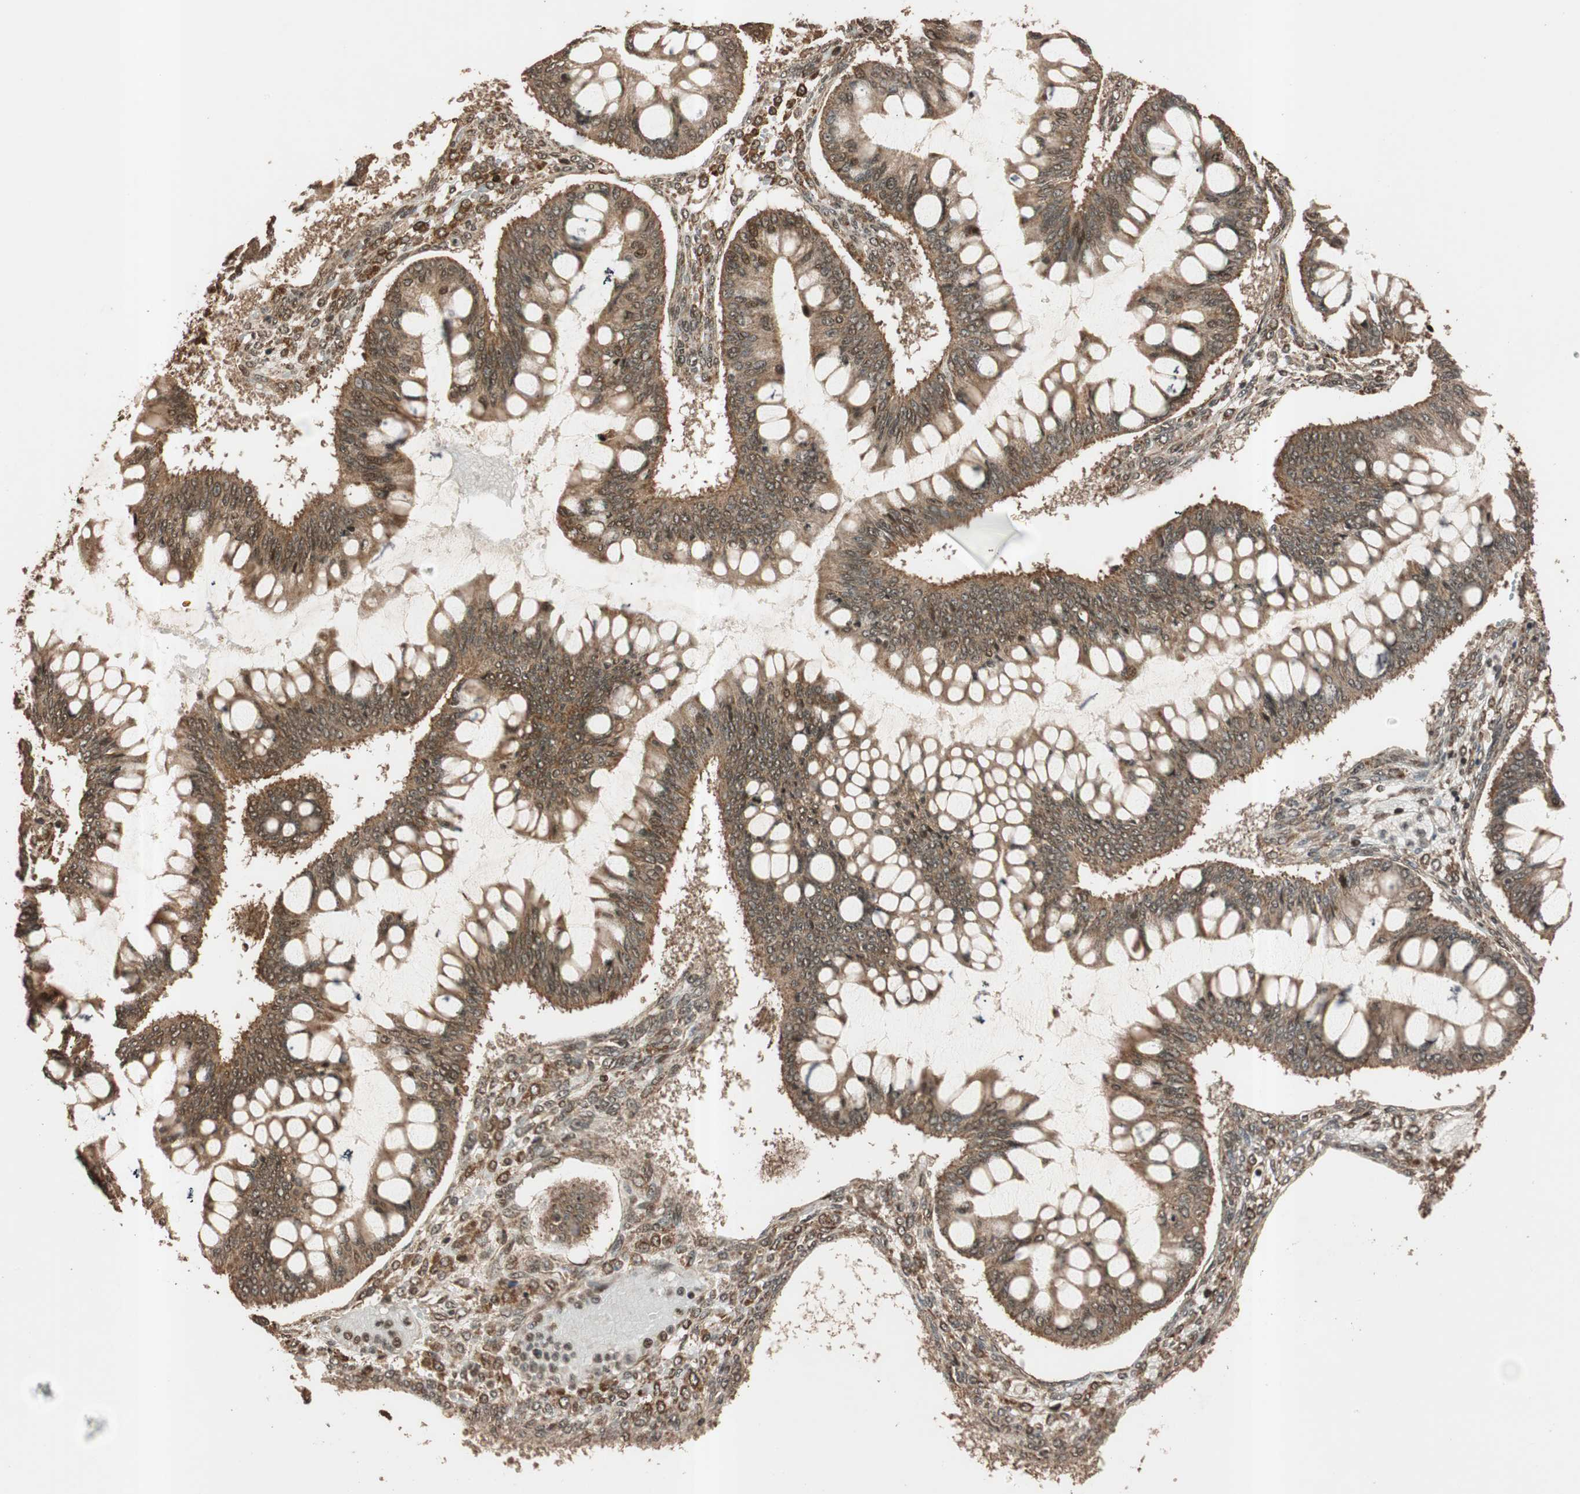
{"staining": {"intensity": "moderate", "quantity": ">75%", "location": "cytoplasmic/membranous"}, "tissue": "ovarian cancer", "cell_type": "Tumor cells", "image_type": "cancer", "snomed": [{"axis": "morphology", "description": "Cystadenocarcinoma, mucinous, NOS"}, {"axis": "topography", "description": "Ovary"}], "caption": "An IHC histopathology image of tumor tissue is shown. Protein staining in brown labels moderate cytoplasmic/membranous positivity in mucinous cystadenocarcinoma (ovarian) within tumor cells.", "gene": "ALKBH5", "patient": {"sex": "female", "age": 73}}